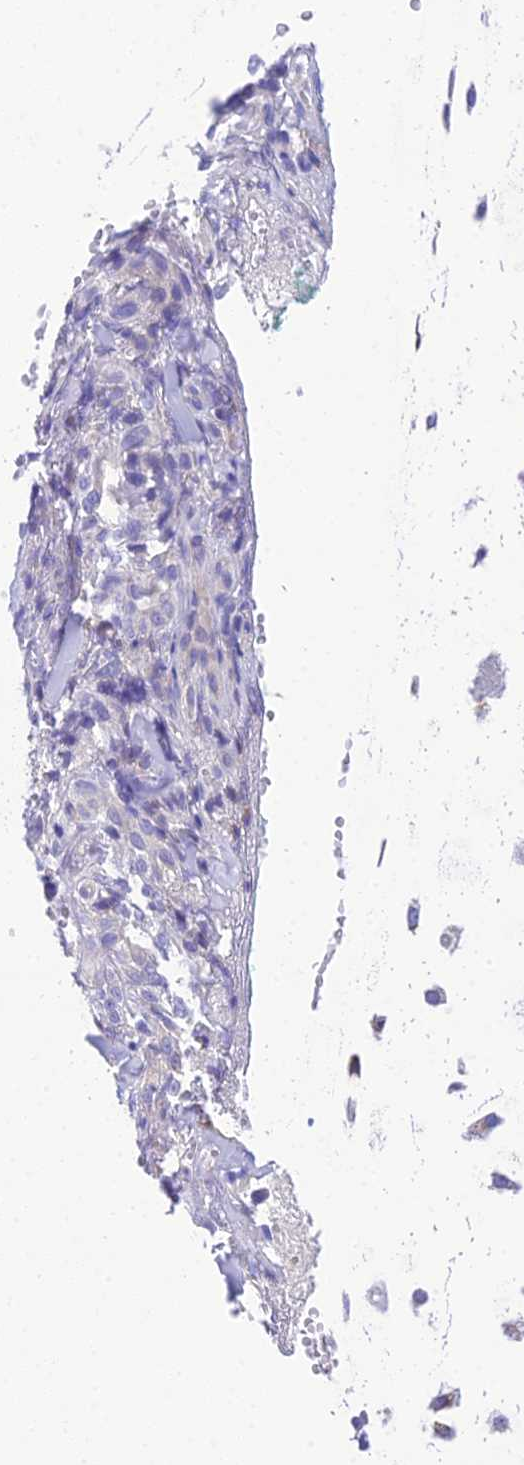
{"staining": {"intensity": "negative", "quantity": "none", "location": "none"}, "tissue": "adipose tissue", "cell_type": "Adipocytes", "image_type": "normal", "snomed": [{"axis": "morphology", "description": "Normal tissue, NOS"}, {"axis": "morphology", "description": "Basal cell carcinoma"}, {"axis": "topography", "description": "Cartilage tissue"}, {"axis": "topography", "description": "Nasopharynx"}, {"axis": "topography", "description": "Oral tissue"}], "caption": "DAB immunohistochemical staining of unremarkable human adipose tissue displays no significant staining in adipocytes. Brightfield microscopy of immunohistochemistry (IHC) stained with DAB (brown) and hematoxylin (blue), captured at high magnification.", "gene": "KIAA0408", "patient": {"sex": "female", "age": 77}}